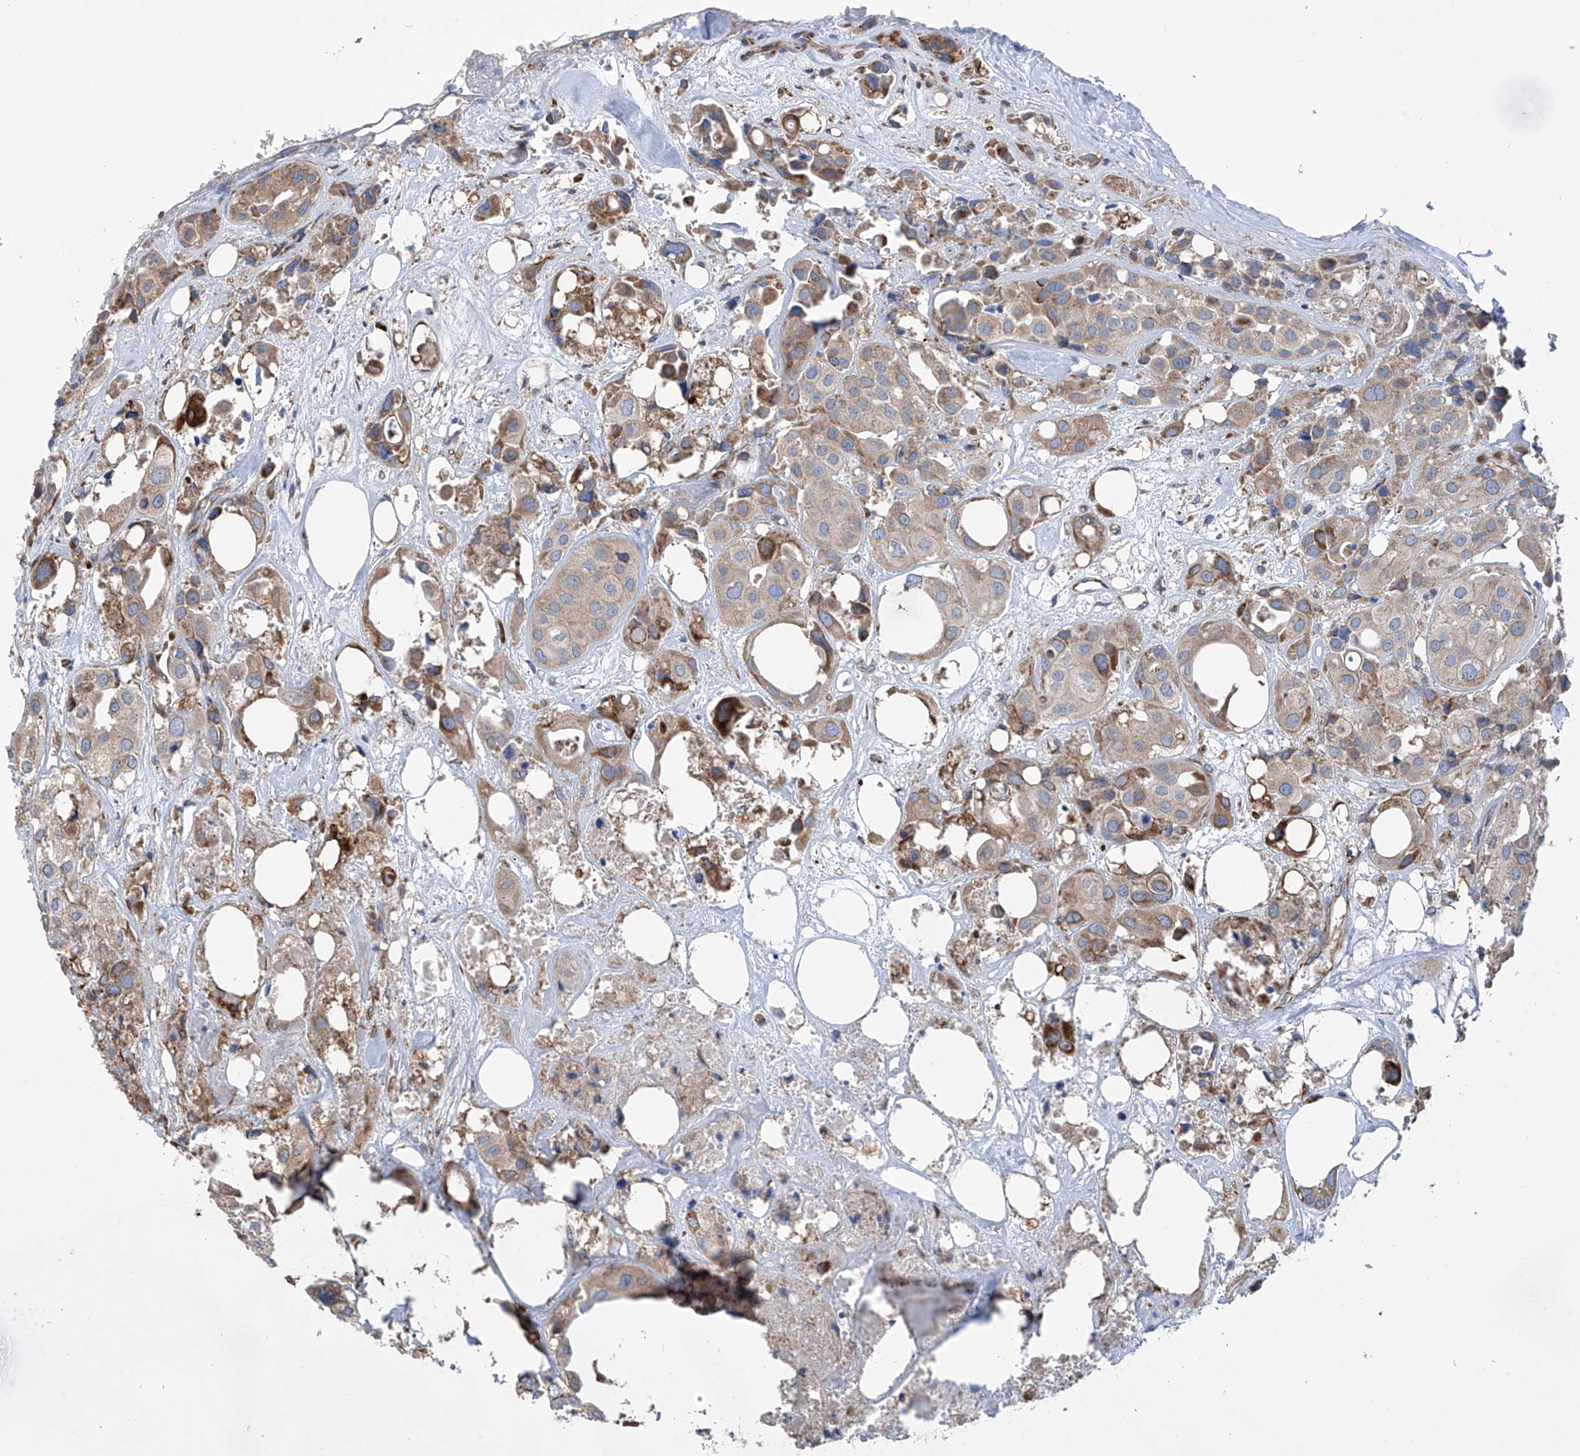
{"staining": {"intensity": "moderate", "quantity": "25%-75%", "location": "cytoplasmic/membranous"}, "tissue": "urothelial cancer", "cell_type": "Tumor cells", "image_type": "cancer", "snomed": [{"axis": "morphology", "description": "Urothelial carcinoma, High grade"}, {"axis": "topography", "description": "Urinary bladder"}], "caption": "Immunohistochemical staining of human urothelial cancer reveals medium levels of moderate cytoplasmic/membranous protein expression in approximately 25%-75% of tumor cells.", "gene": "EIF5B", "patient": {"sex": "male", "age": 64}}